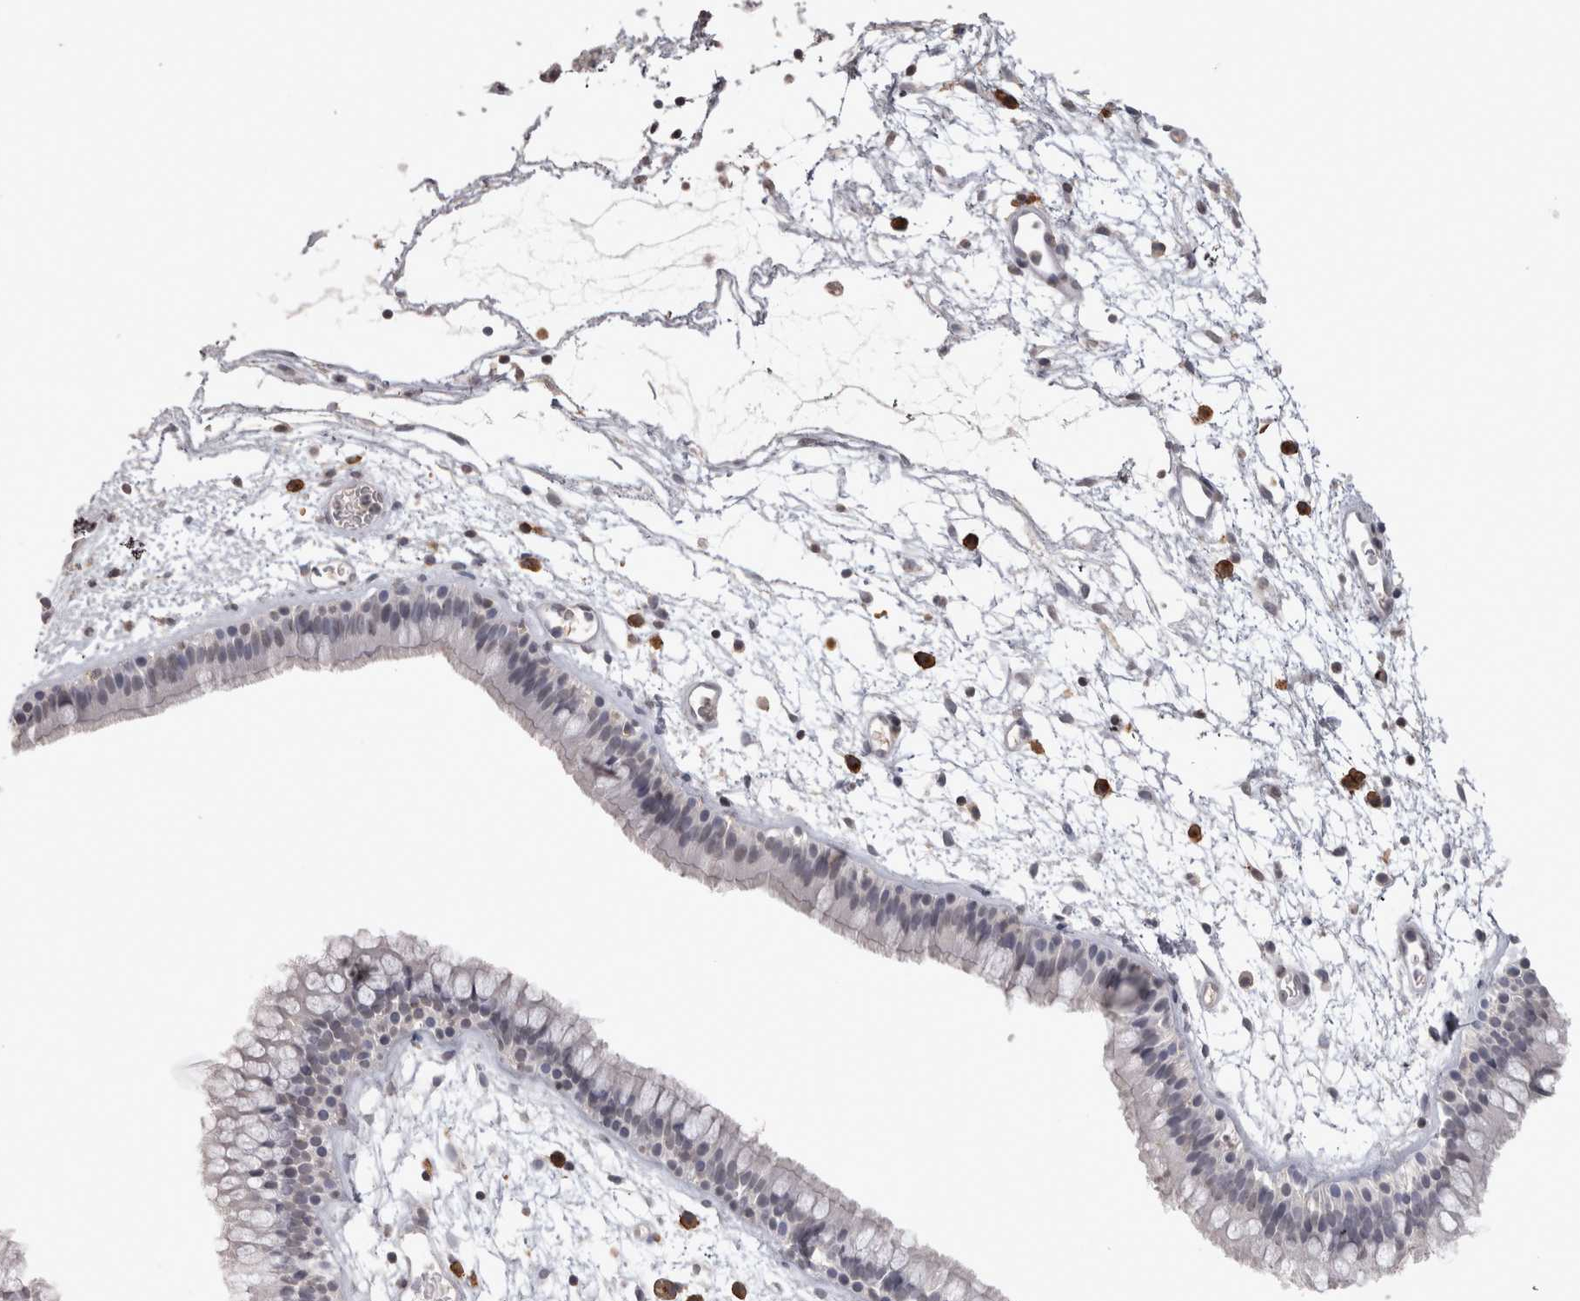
{"staining": {"intensity": "negative", "quantity": "none", "location": "none"}, "tissue": "nasopharynx", "cell_type": "Respiratory epithelial cells", "image_type": "normal", "snomed": [{"axis": "morphology", "description": "Normal tissue, NOS"}, {"axis": "morphology", "description": "Inflammation, NOS"}, {"axis": "topography", "description": "Nasopharynx"}], "caption": "DAB immunohistochemical staining of unremarkable human nasopharynx demonstrates no significant expression in respiratory epithelial cells. The staining was performed using DAB to visualize the protein expression in brown, while the nuclei were stained in blue with hematoxylin (Magnification: 20x).", "gene": "LAX1", "patient": {"sex": "male", "age": 48}}